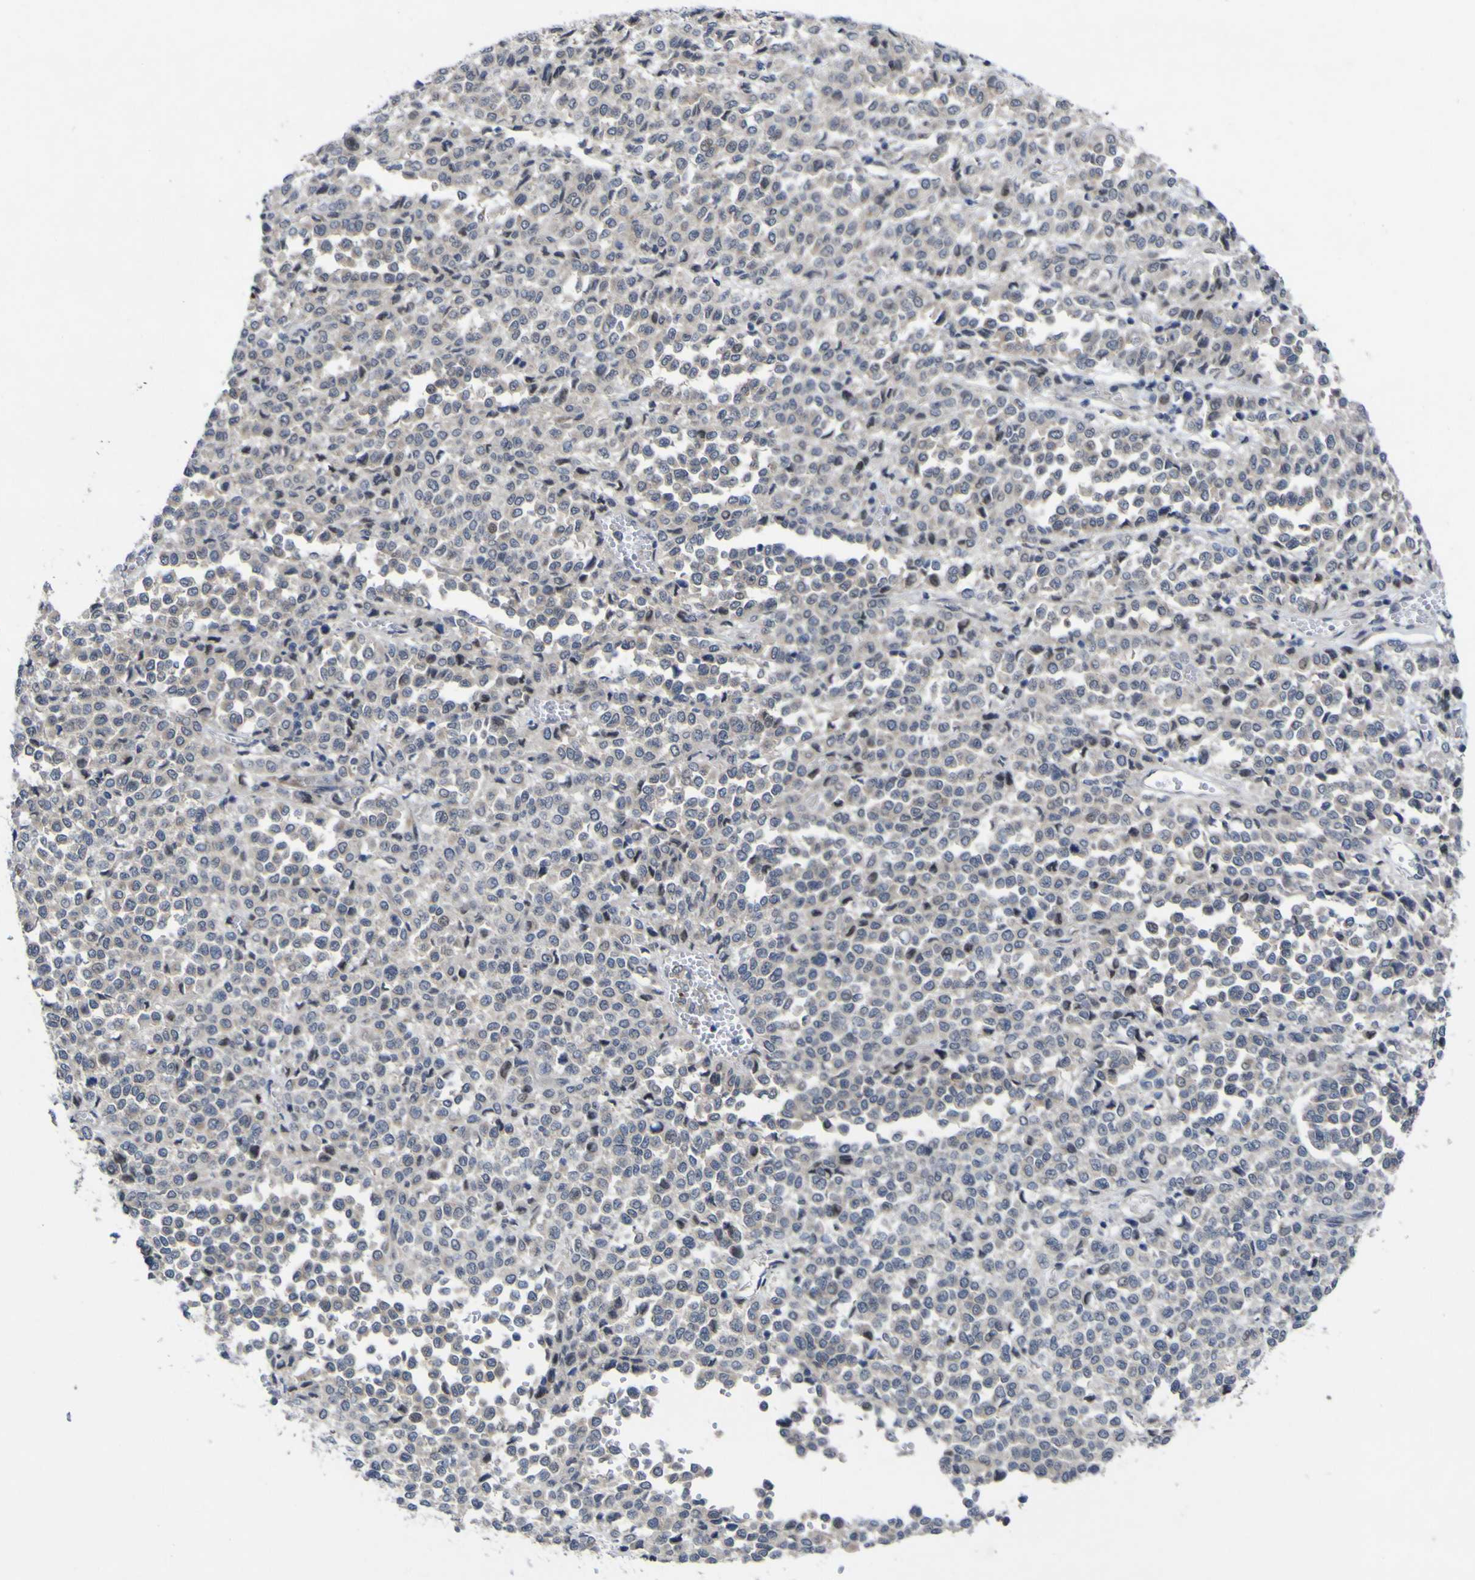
{"staining": {"intensity": "negative", "quantity": "none", "location": "none"}, "tissue": "melanoma", "cell_type": "Tumor cells", "image_type": "cancer", "snomed": [{"axis": "morphology", "description": "Malignant melanoma, Metastatic site"}, {"axis": "topography", "description": "Pancreas"}], "caption": "This is a micrograph of IHC staining of malignant melanoma (metastatic site), which shows no staining in tumor cells. The staining was performed using DAB (3,3'-diaminobenzidine) to visualize the protein expression in brown, while the nuclei were stained in blue with hematoxylin (Magnification: 20x).", "gene": "NAV1", "patient": {"sex": "female", "age": 30}}